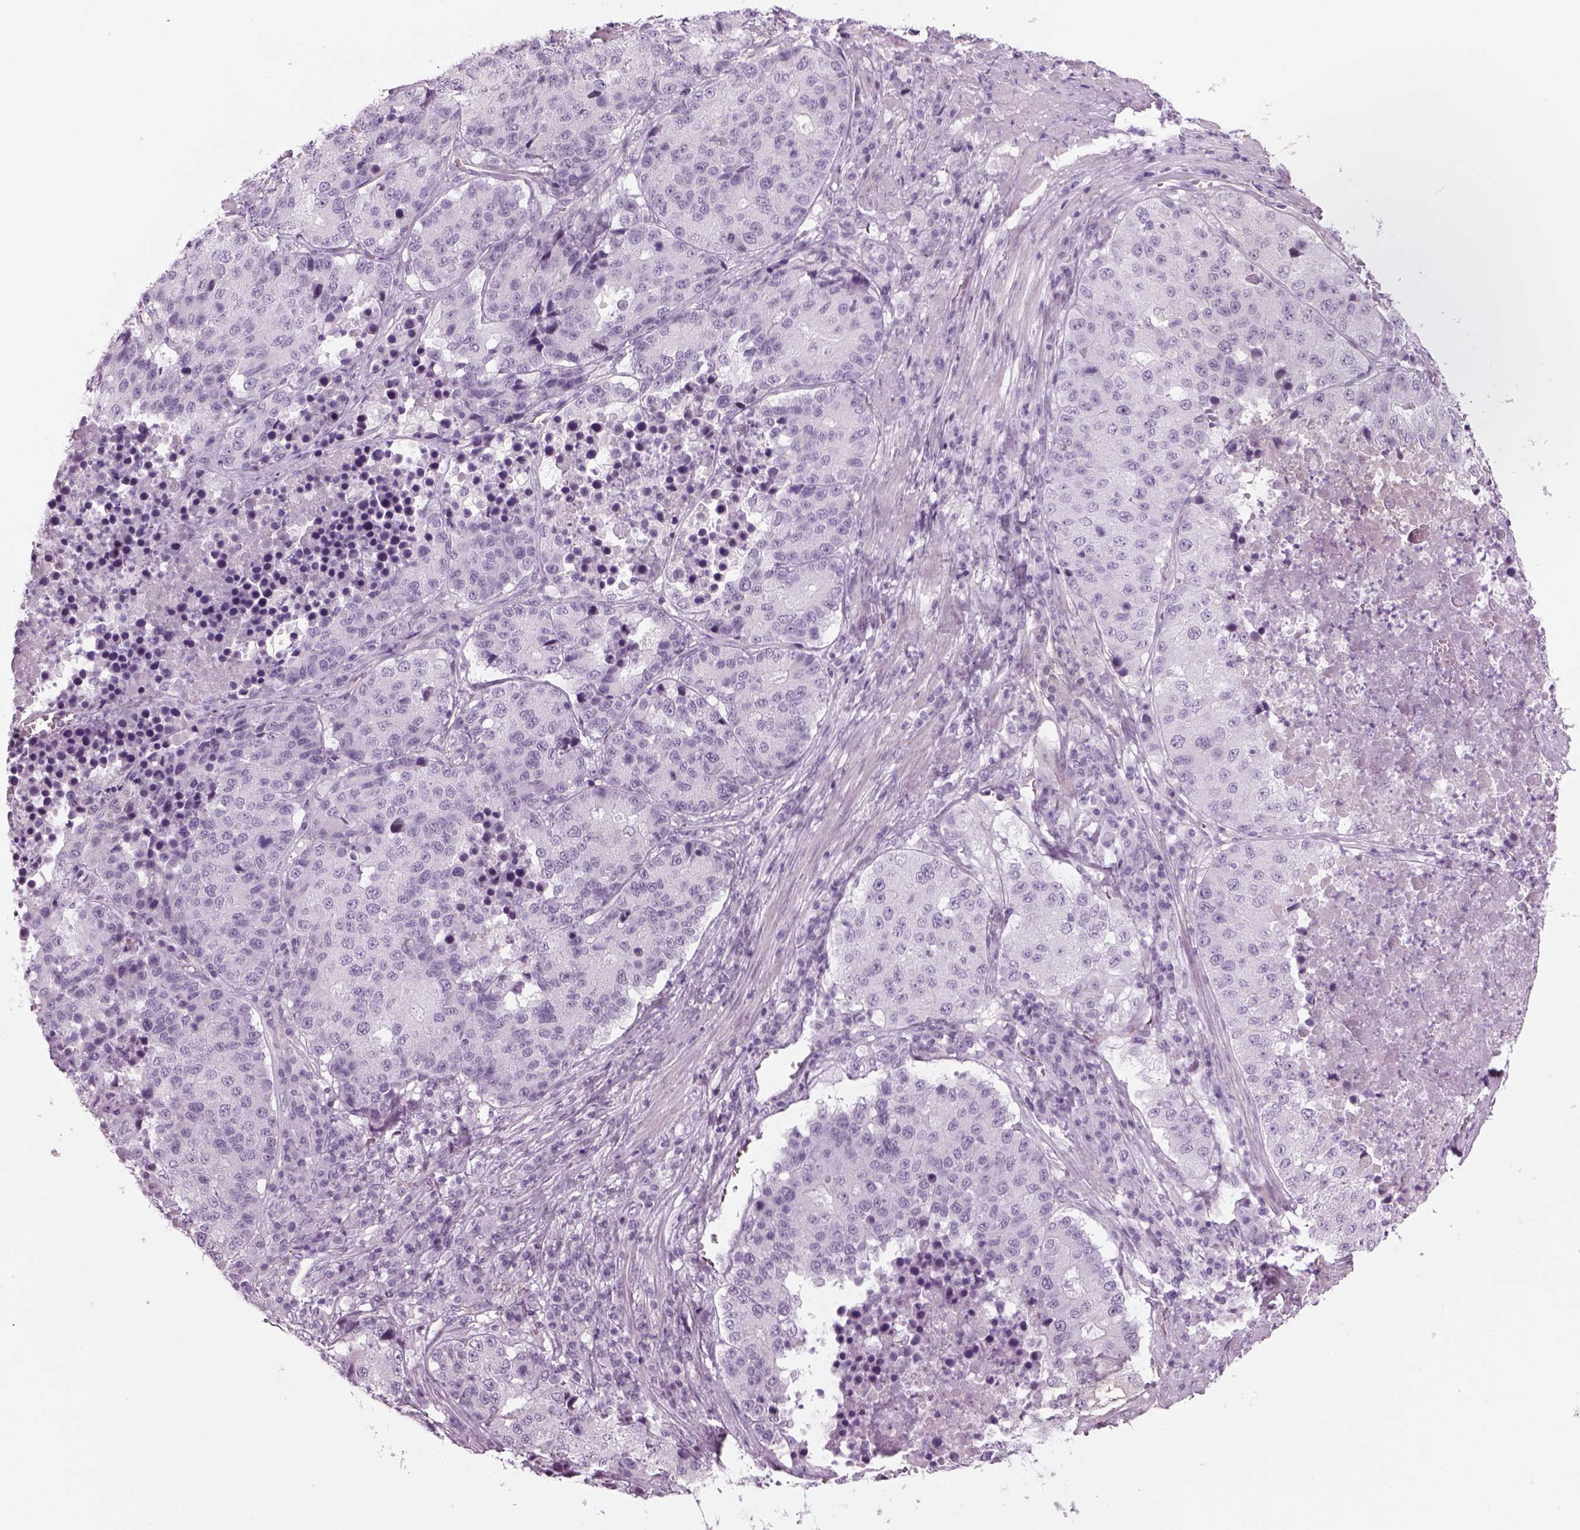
{"staining": {"intensity": "negative", "quantity": "none", "location": "none"}, "tissue": "stomach cancer", "cell_type": "Tumor cells", "image_type": "cancer", "snomed": [{"axis": "morphology", "description": "Adenocarcinoma, NOS"}, {"axis": "topography", "description": "Stomach"}], "caption": "A histopathology image of stomach adenocarcinoma stained for a protein reveals no brown staining in tumor cells.", "gene": "GAS2L2", "patient": {"sex": "male", "age": 71}}